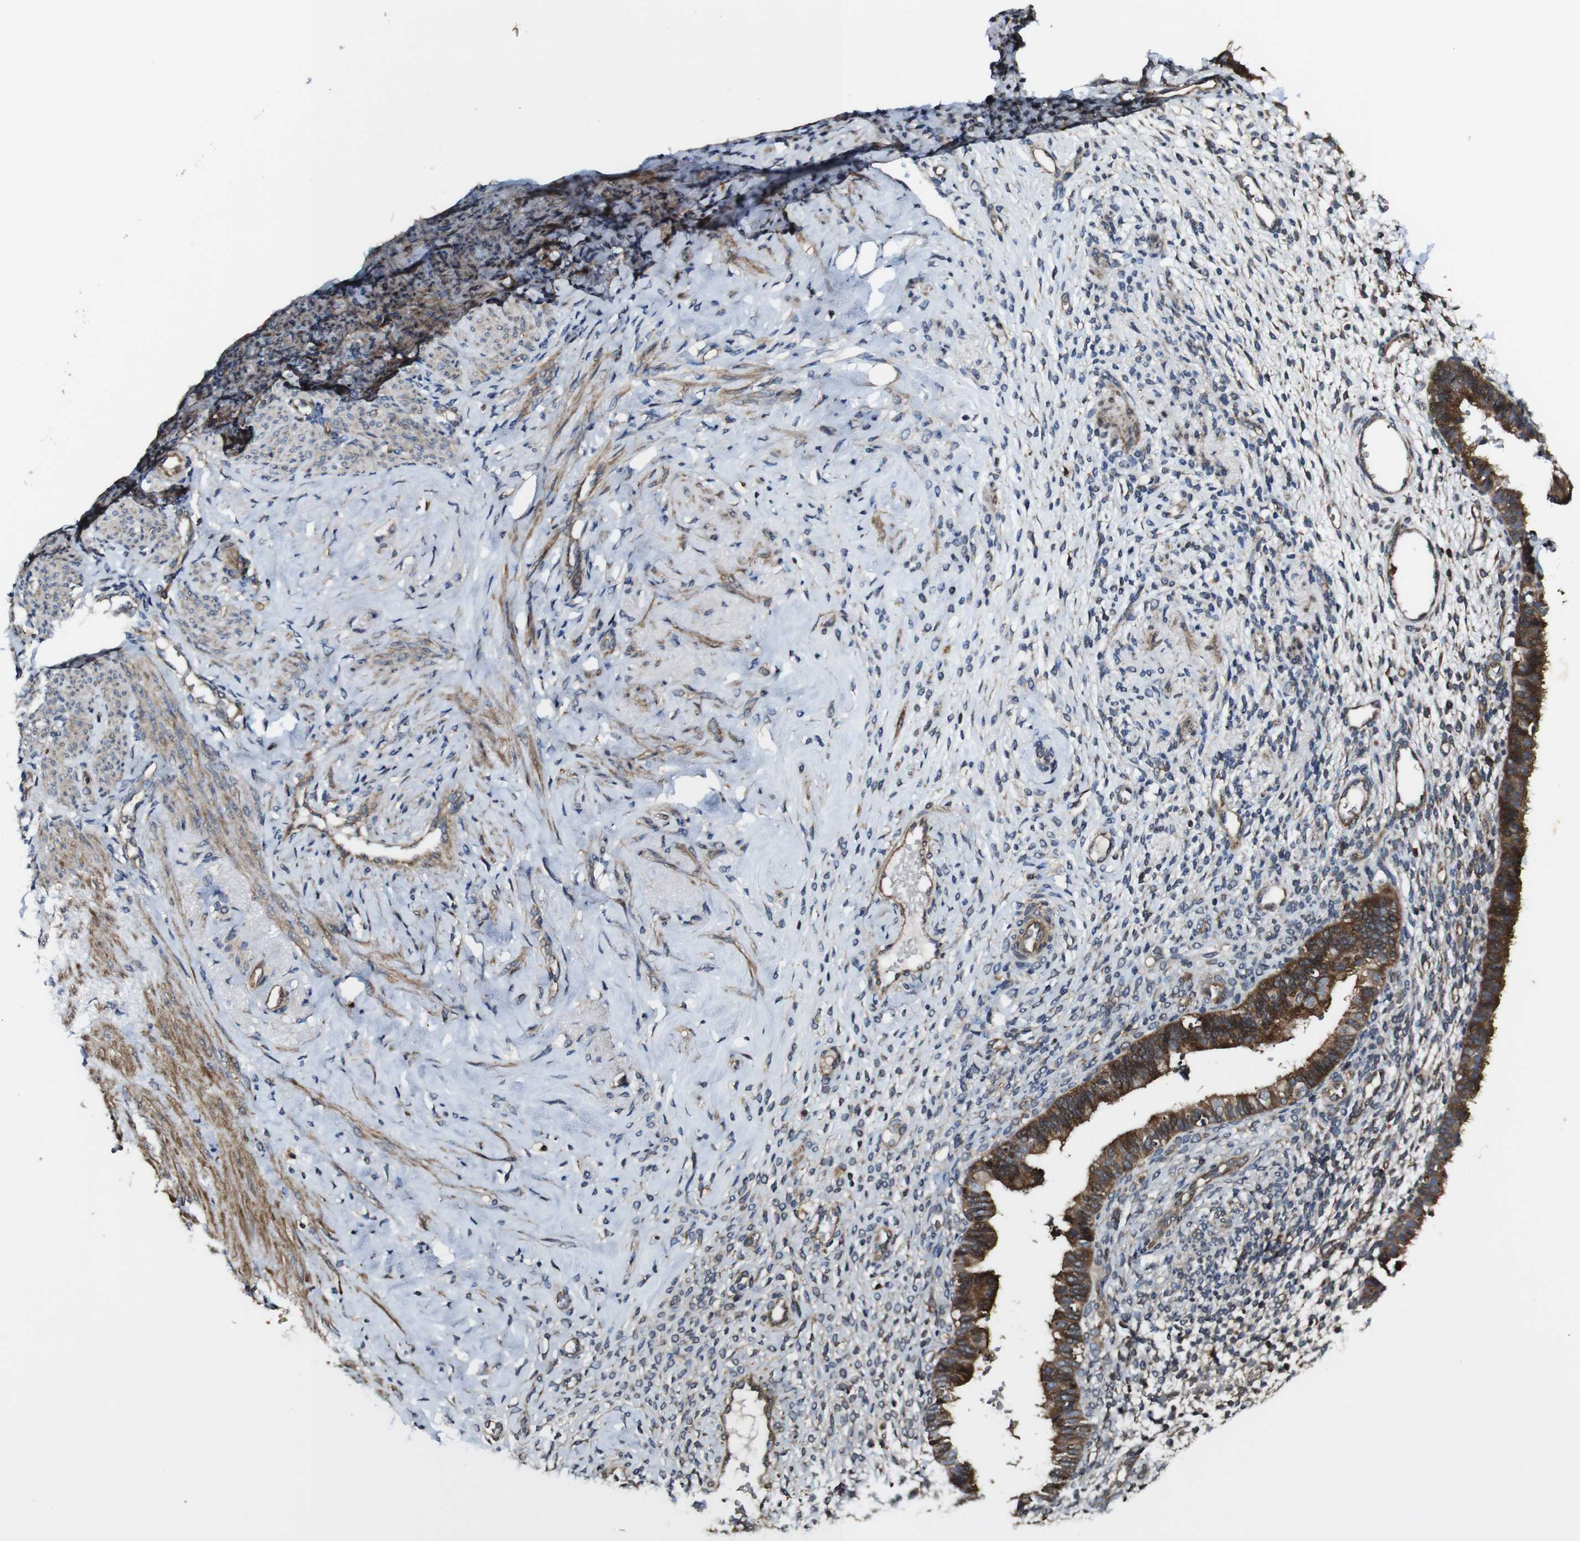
{"staining": {"intensity": "weak", "quantity": "<25%", "location": "cytoplasmic/membranous"}, "tissue": "endometrium", "cell_type": "Cells in endometrial stroma", "image_type": "normal", "snomed": [{"axis": "morphology", "description": "Normal tissue, NOS"}, {"axis": "topography", "description": "Endometrium"}], "caption": "Cells in endometrial stroma show no significant positivity in unremarkable endometrium.", "gene": "TNIK", "patient": {"sex": "female", "age": 61}}